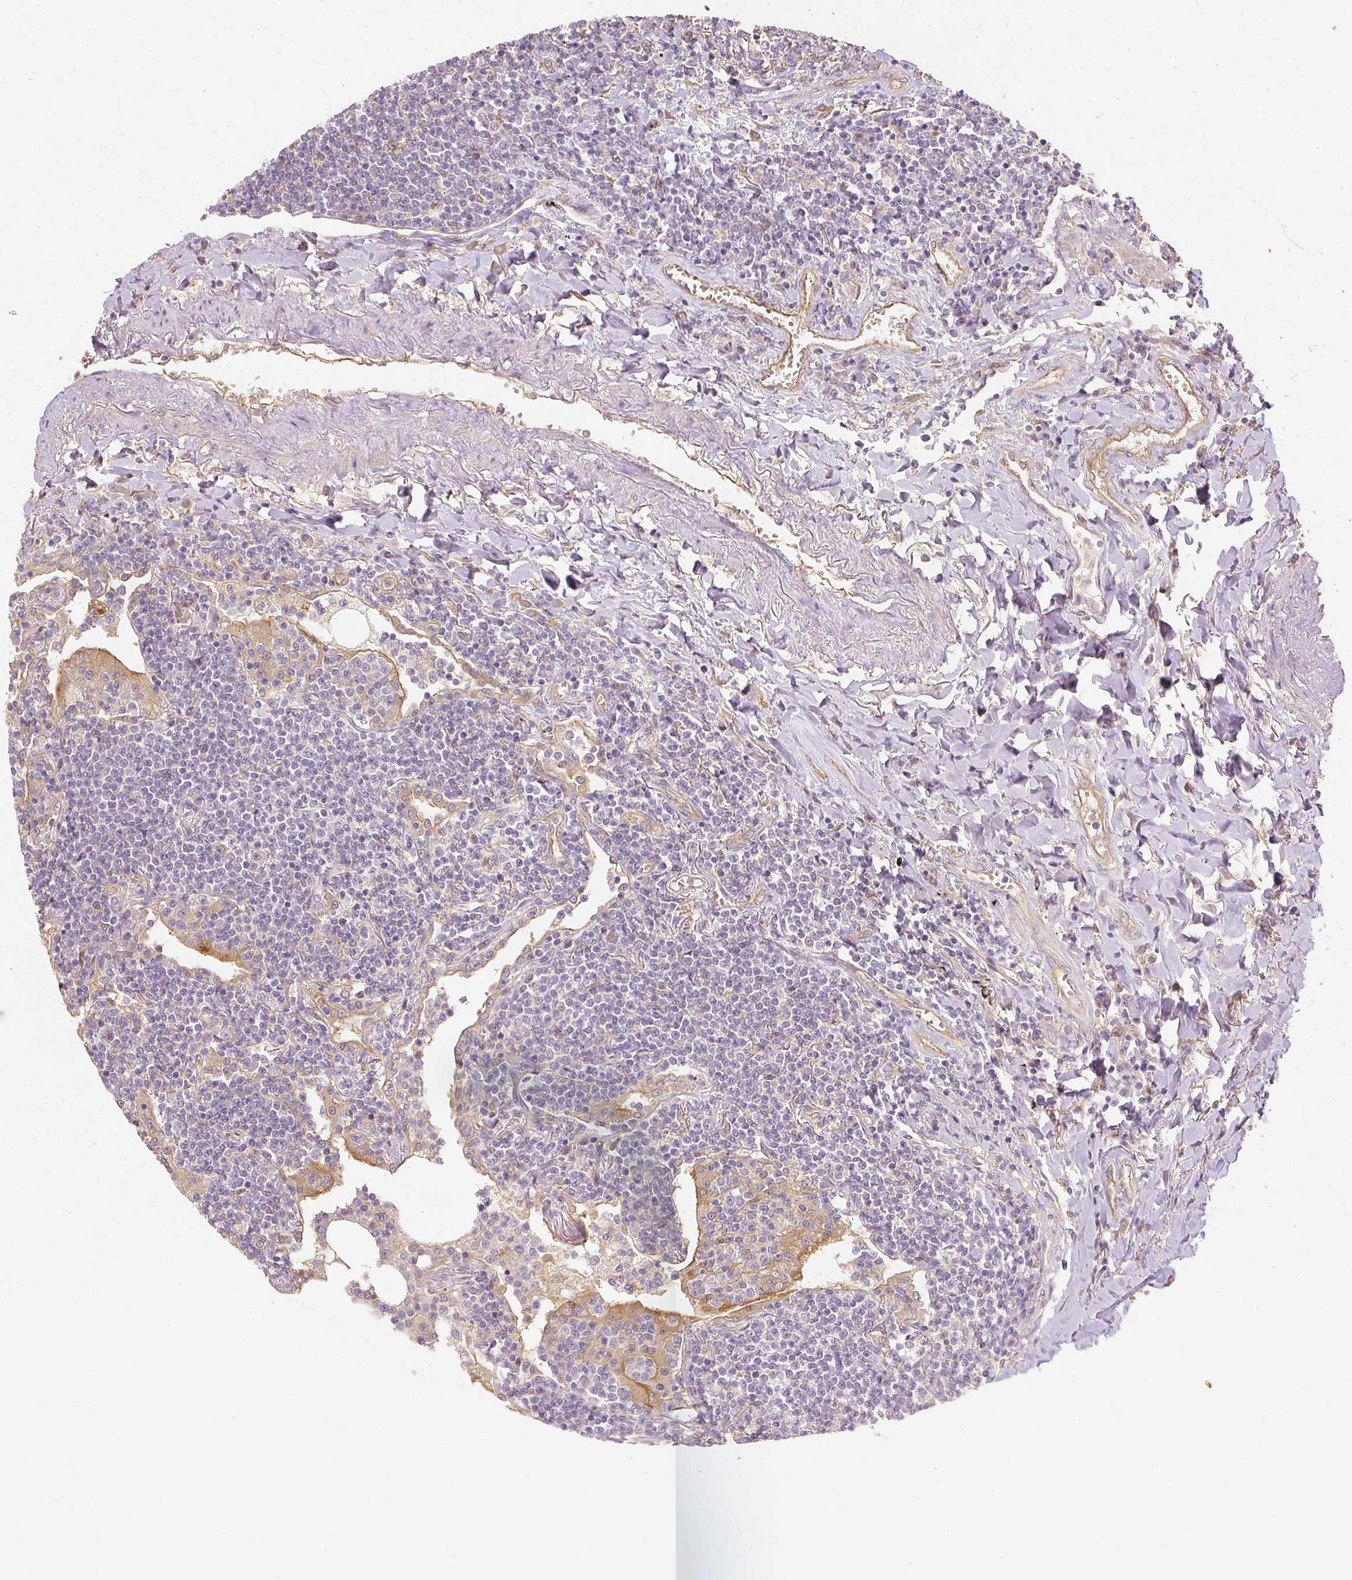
{"staining": {"intensity": "negative", "quantity": "none", "location": "none"}, "tissue": "lymphoma", "cell_type": "Tumor cells", "image_type": "cancer", "snomed": [{"axis": "morphology", "description": "Malignant lymphoma, non-Hodgkin's type, Low grade"}, {"axis": "topography", "description": "Lung"}], "caption": "Immunohistochemistry (IHC) photomicrograph of neoplastic tissue: human lymphoma stained with DAB exhibits no significant protein staining in tumor cells.", "gene": "GNAQ", "patient": {"sex": "female", "age": 71}}